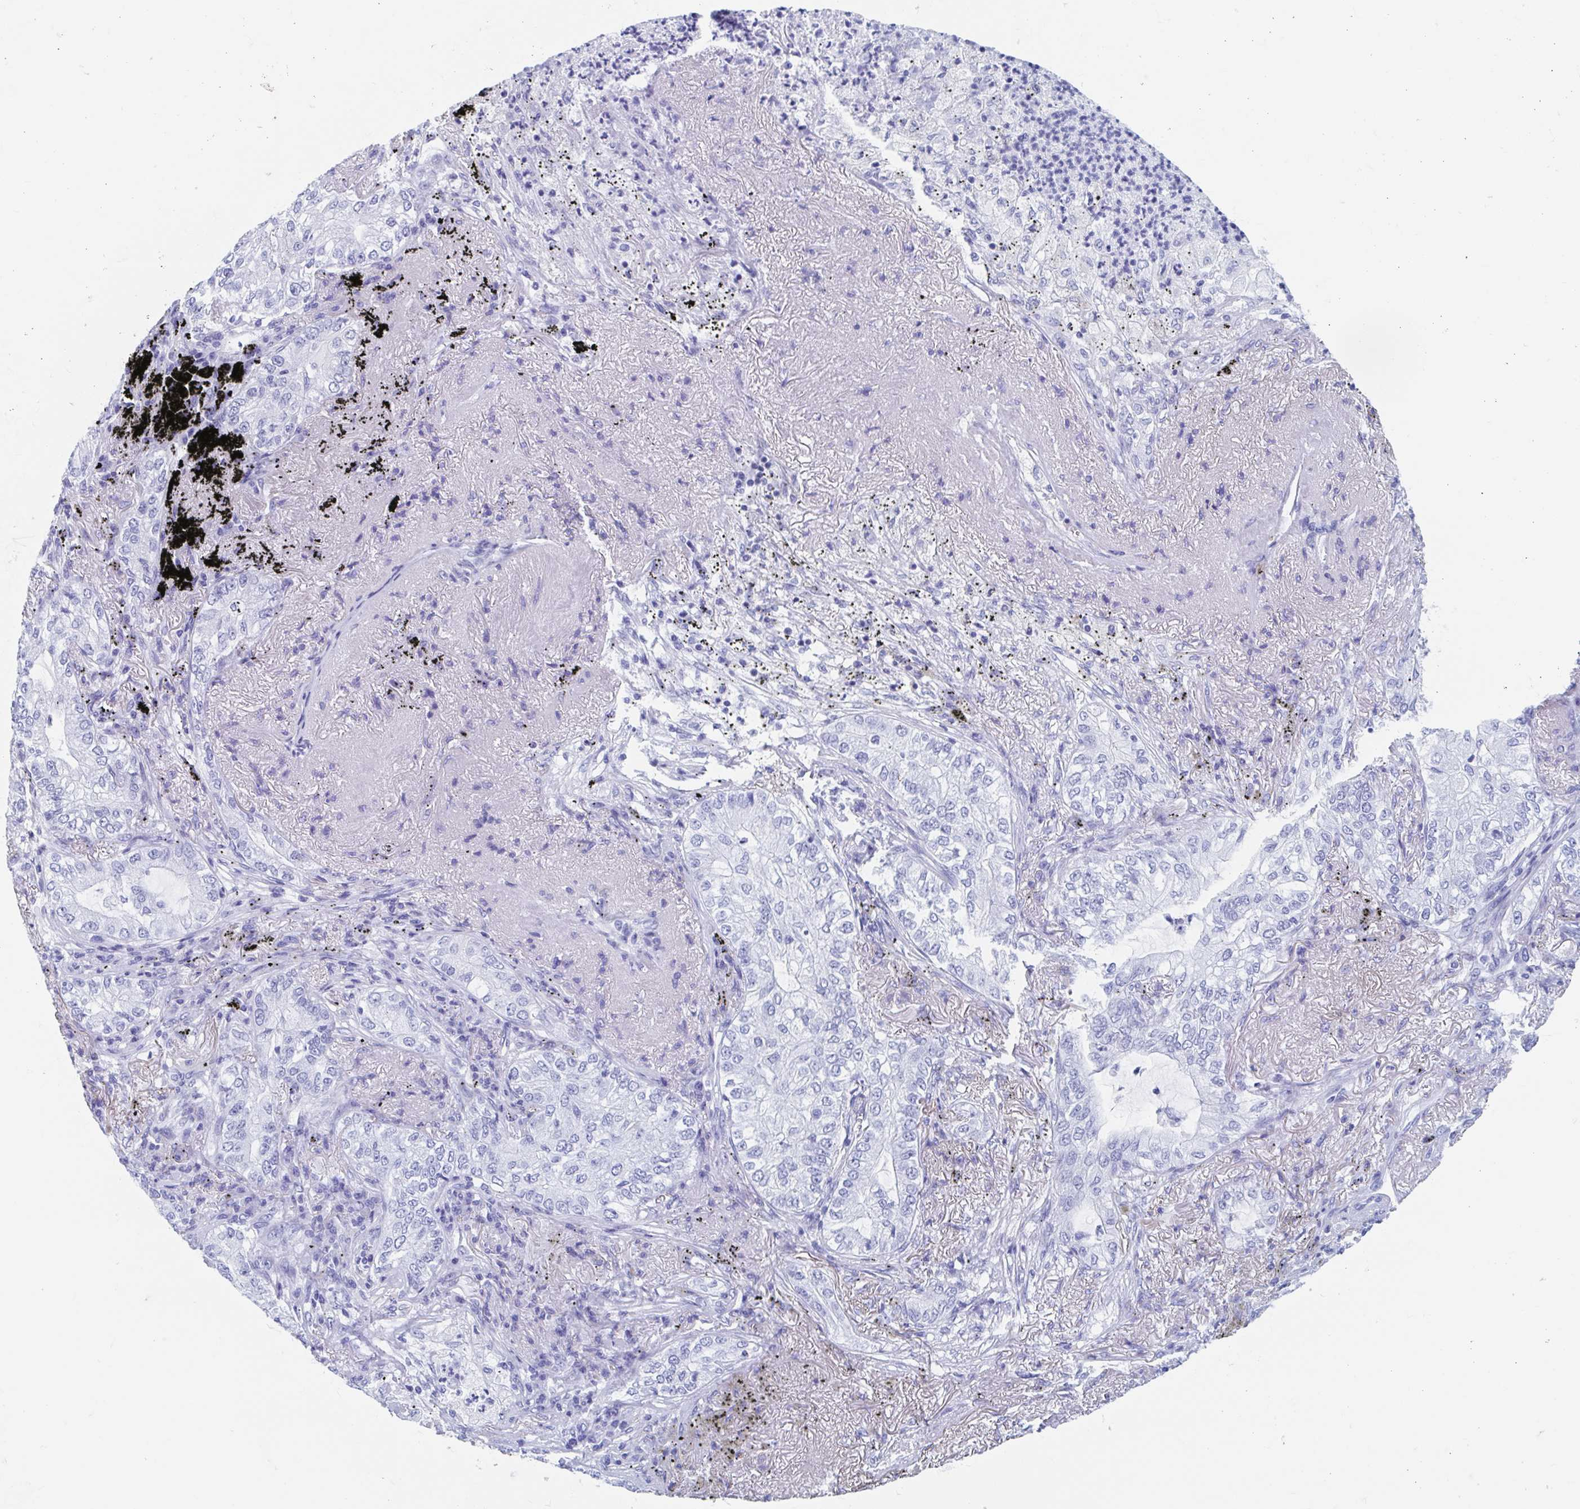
{"staining": {"intensity": "negative", "quantity": "none", "location": "none"}, "tissue": "lung cancer", "cell_type": "Tumor cells", "image_type": "cancer", "snomed": [{"axis": "morphology", "description": "Adenocarcinoma, NOS"}, {"axis": "topography", "description": "Lung"}], "caption": "Immunohistochemical staining of human adenocarcinoma (lung) demonstrates no significant positivity in tumor cells. (IHC, brightfield microscopy, high magnification).", "gene": "HDGFL1", "patient": {"sex": "female", "age": 73}}